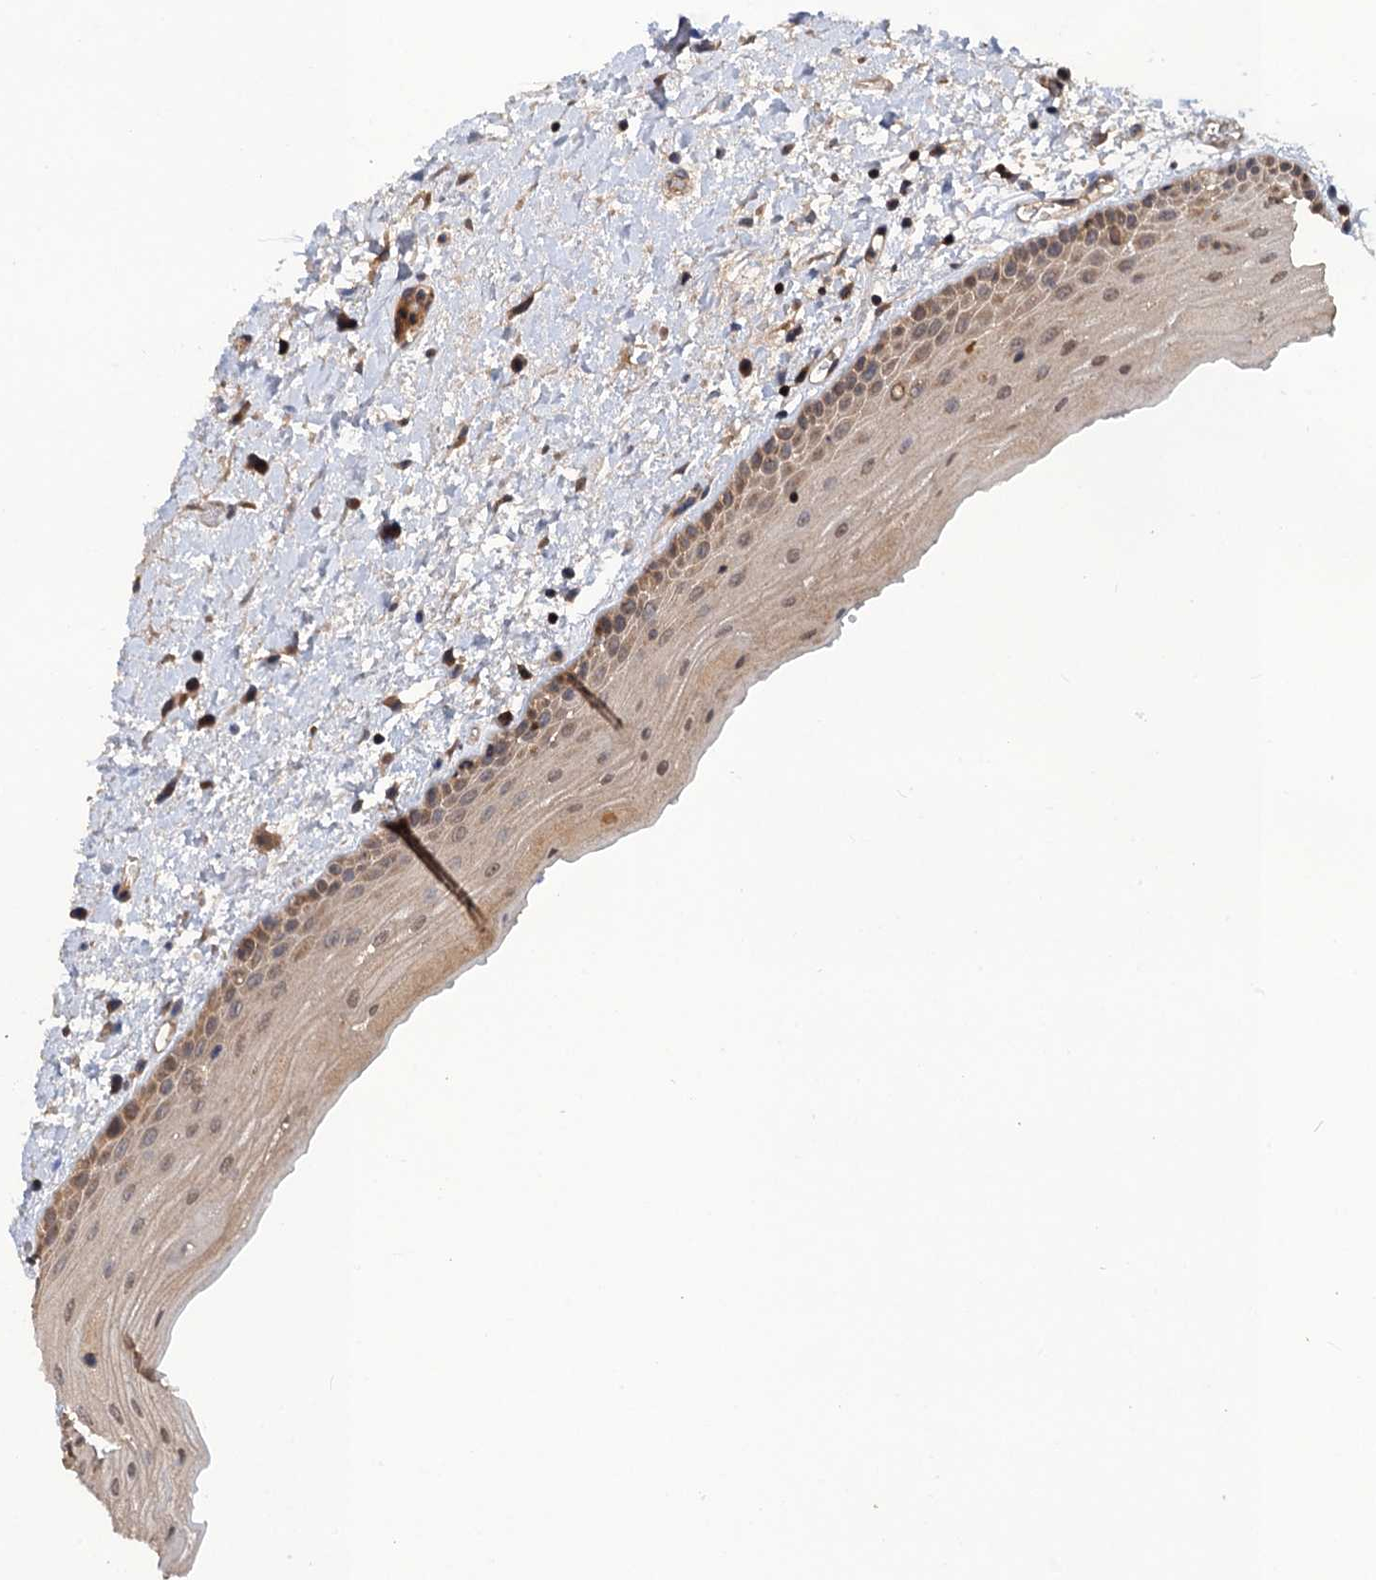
{"staining": {"intensity": "weak", "quantity": ">75%", "location": "cytoplasmic/membranous,nuclear"}, "tissue": "oral mucosa", "cell_type": "Squamous epithelial cells", "image_type": "normal", "snomed": [{"axis": "morphology", "description": "Normal tissue, NOS"}, {"axis": "topography", "description": "Oral tissue"}], "caption": "A brown stain labels weak cytoplasmic/membranous,nuclear staining of a protein in squamous epithelial cells of unremarkable oral mucosa.", "gene": "DGKA", "patient": {"sex": "female", "age": 76}}